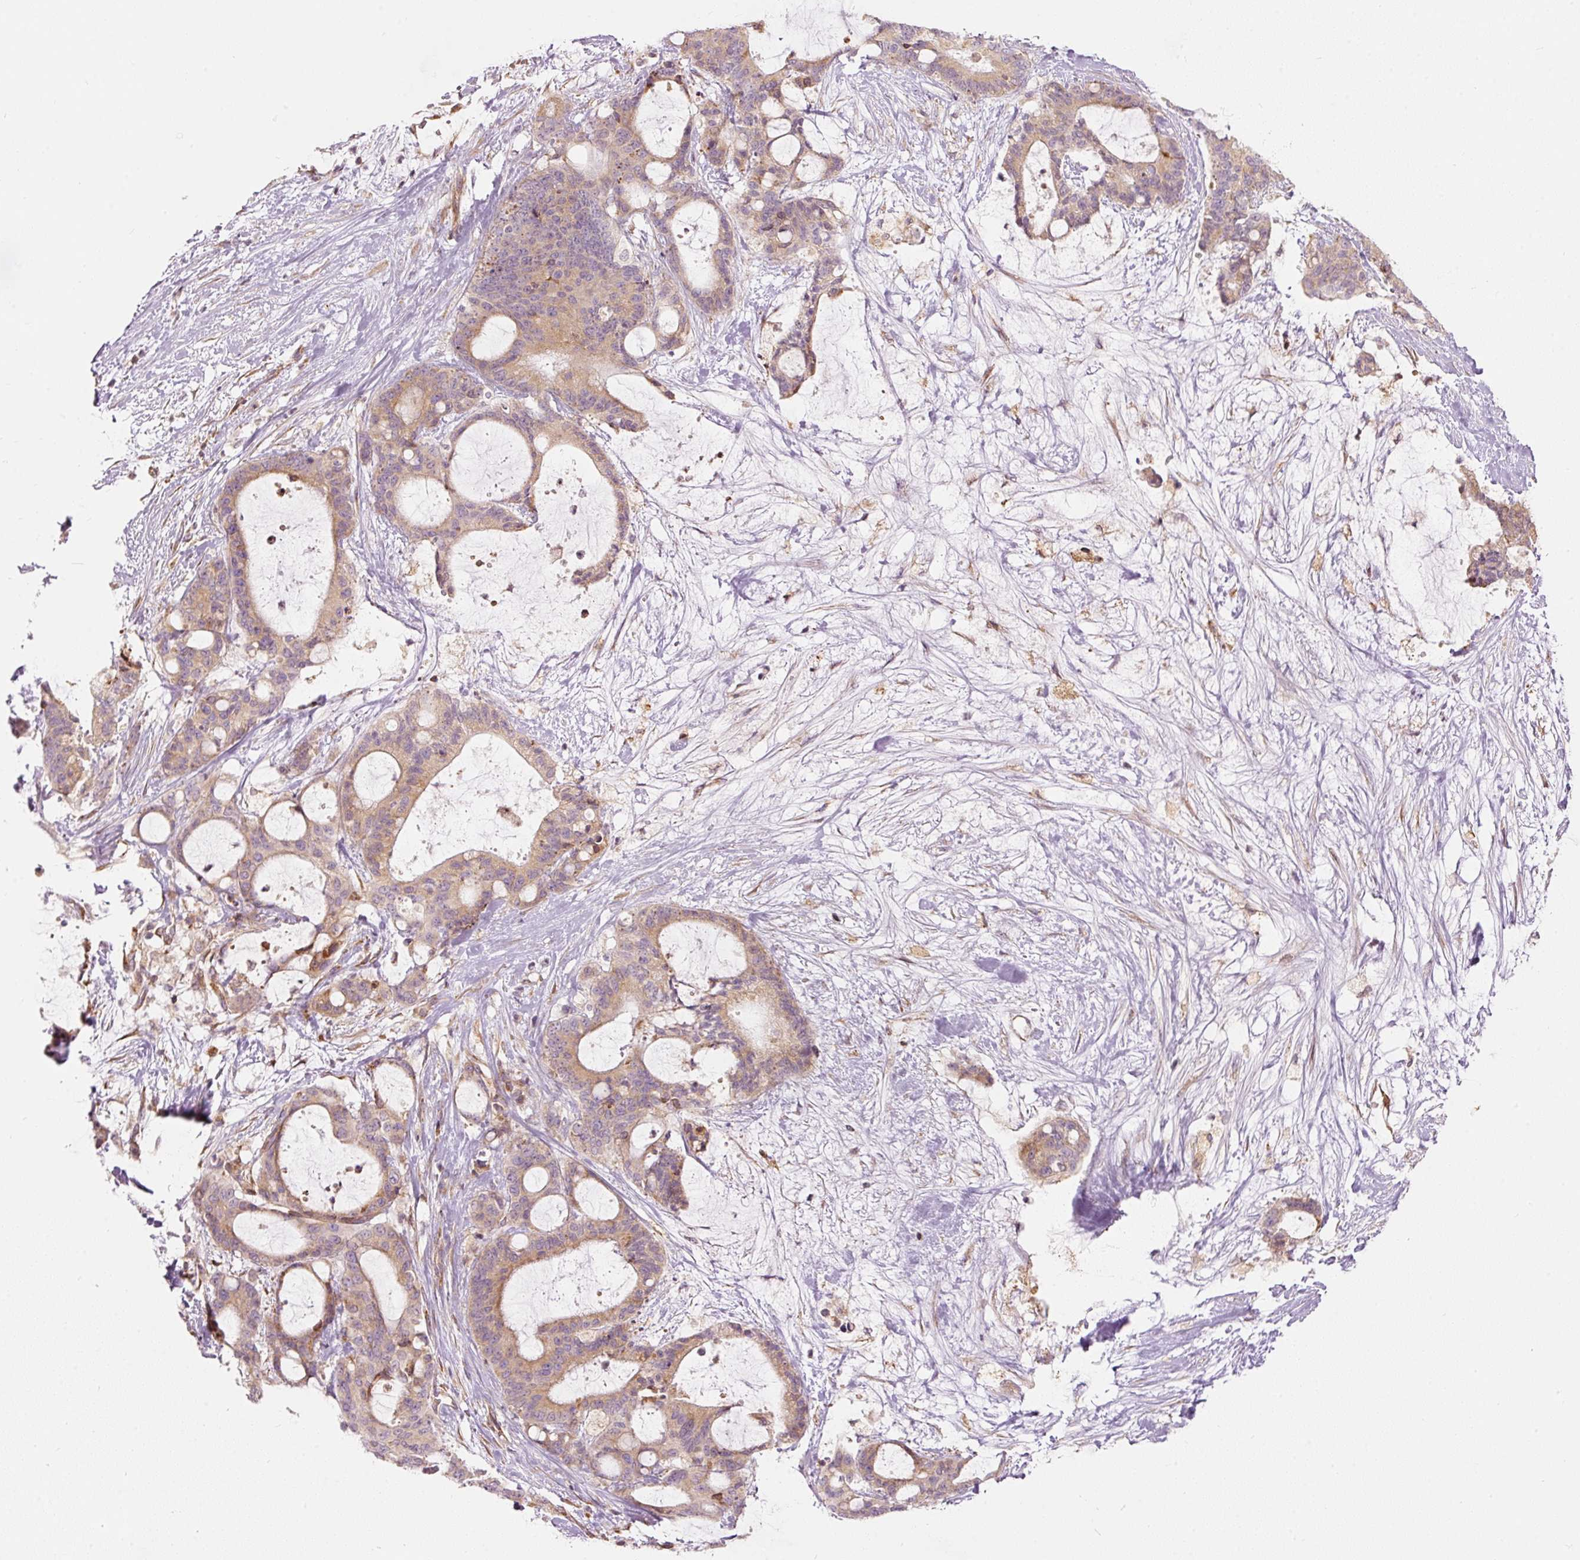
{"staining": {"intensity": "weak", "quantity": ">75%", "location": "cytoplasmic/membranous"}, "tissue": "liver cancer", "cell_type": "Tumor cells", "image_type": "cancer", "snomed": [{"axis": "morphology", "description": "Normal tissue, NOS"}, {"axis": "morphology", "description": "Cholangiocarcinoma"}, {"axis": "topography", "description": "Liver"}, {"axis": "topography", "description": "Peripheral nerve tissue"}], "caption": "The photomicrograph demonstrates staining of liver cholangiocarcinoma, revealing weak cytoplasmic/membranous protein expression (brown color) within tumor cells. (DAB IHC, brown staining for protein, blue staining for nuclei).", "gene": "SNAPC5", "patient": {"sex": "female", "age": 73}}